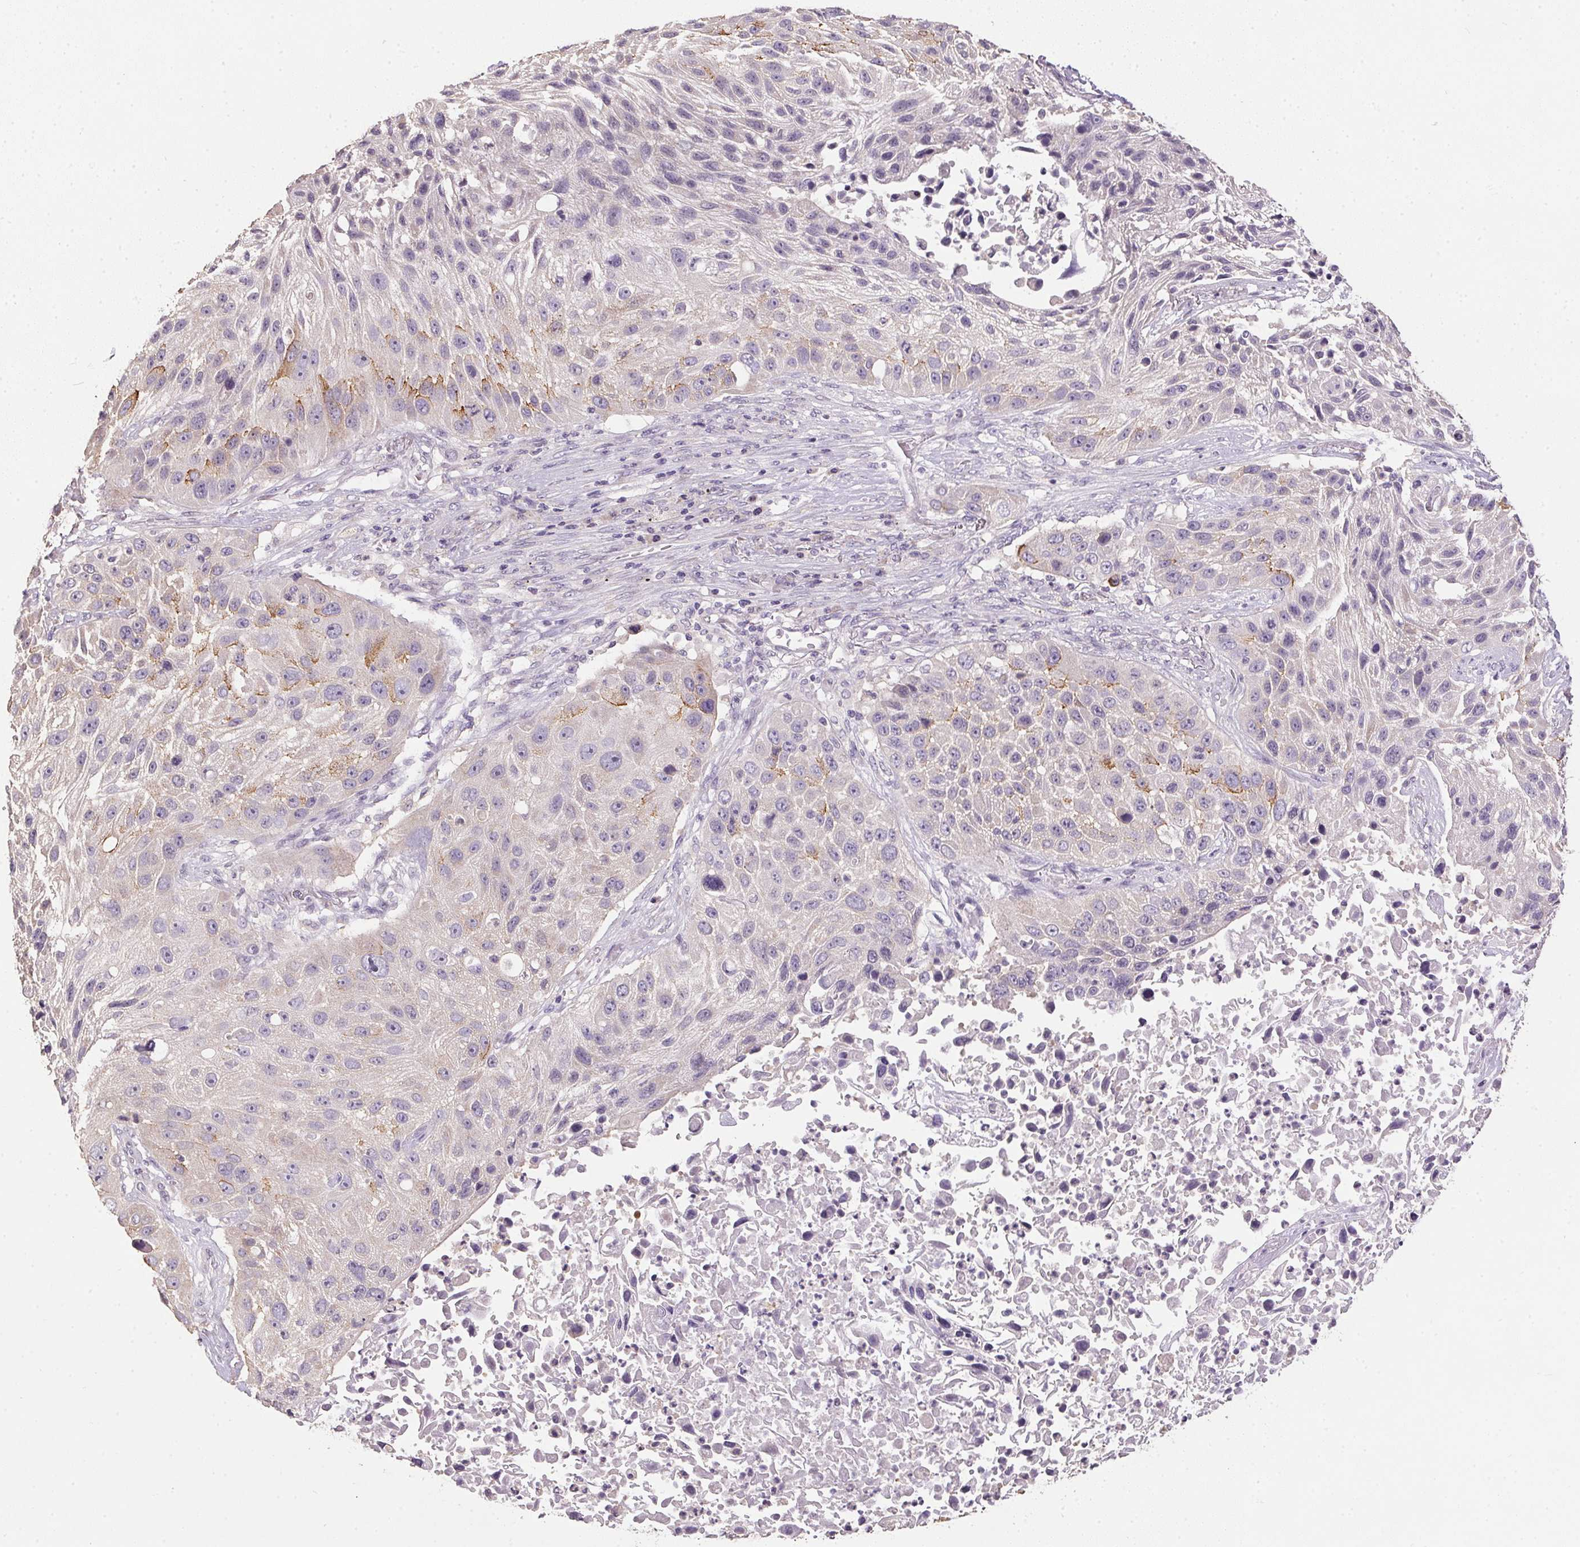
{"staining": {"intensity": "moderate", "quantity": "<25%", "location": "cytoplasmic/membranous"}, "tissue": "lung cancer", "cell_type": "Tumor cells", "image_type": "cancer", "snomed": [{"axis": "morphology", "description": "Normal morphology"}, {"axis": "morphology", "description": "Squamous cell carcinoma, NOS"}, {"axis": "topography", "description": "Lymph node"}, {"axis": "topography", "description": "Lung"}], "caption": "This is an image of immunohistochemistry (IHC) staining of squamous cell carcinoma (lung), which shows moderate positivity in the cytoplasmic/membranous of tumor cells.", "gene": "SPACA9", "patient": {"sex": "male", "age": 67}}